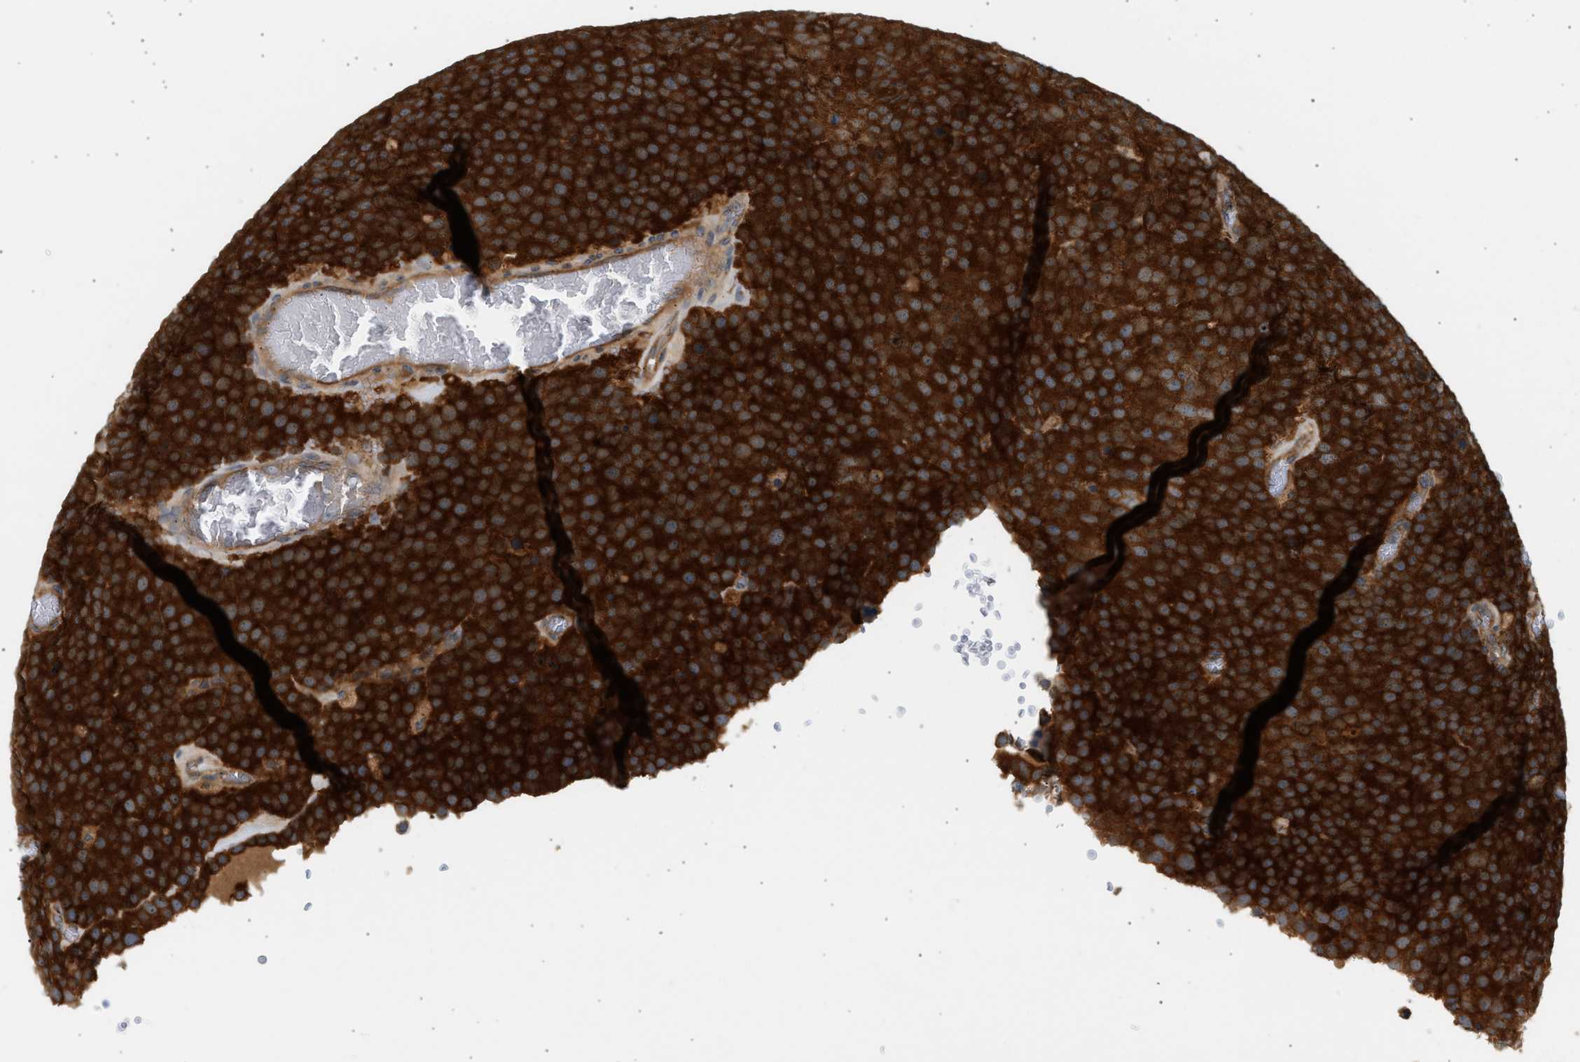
{"staining": {"intensity": "strong", "quantity": ">75%", "location": "cytoplasmic/membranous"}, "tissue": "testis cancer", "cell_type": "Tumor cells", "image_type": "cancer", "snomed": [{"axis": "morphology", "description": "Normal tissue, NOS"}, {"axis": "morphology", "description": "Seminoma, NOS"}, {"axis": "topography", "description": "Testis"}], "caption": "Protein staining shows strong cytoplasmic/membranous expression in approximately >75% of tumor cells in testis cancer.", "gene": "PAFAH1B1", "patient": {"sex": "male", "age": 71}}